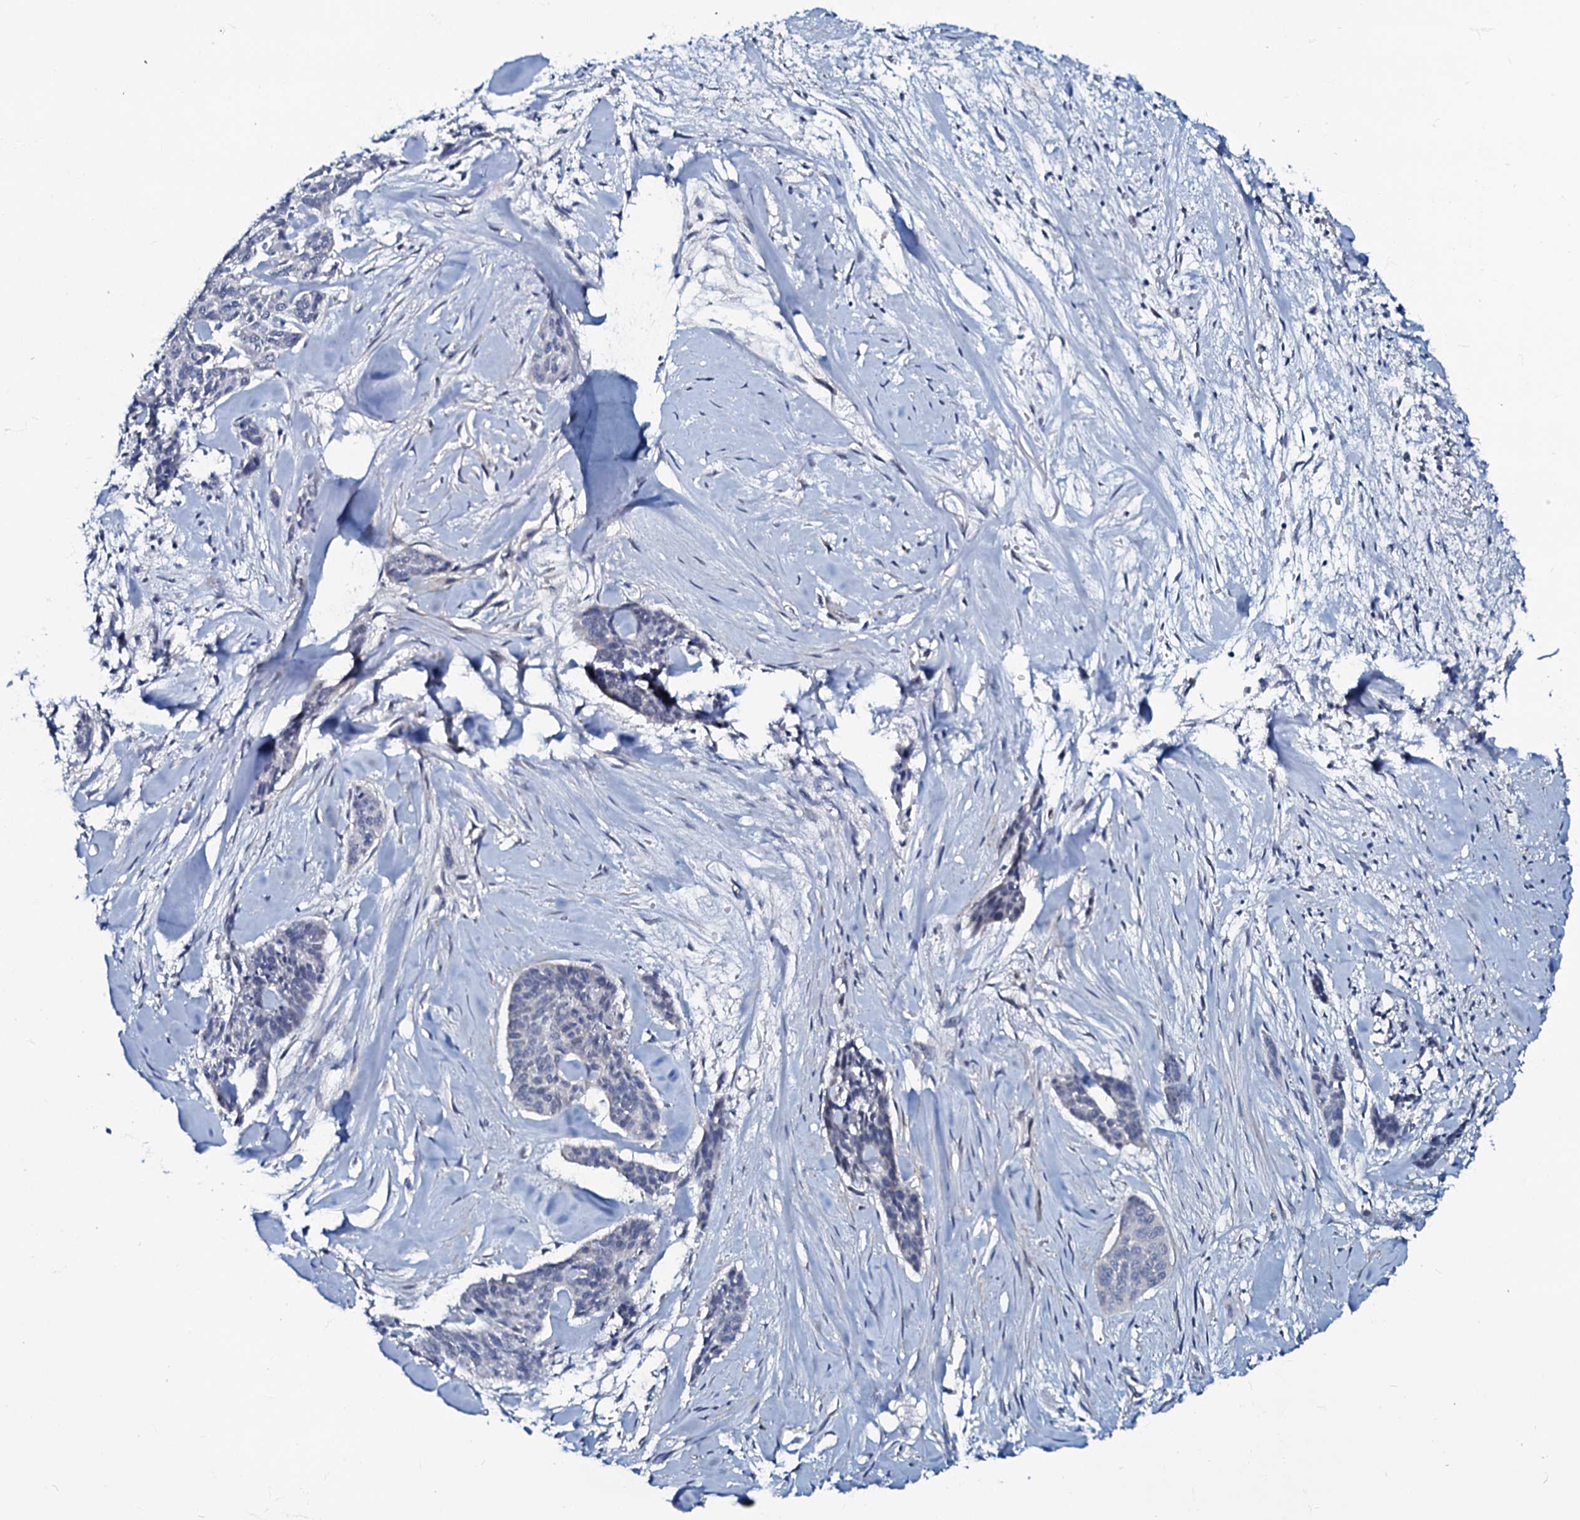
{"staining": {"intensity": "negative", "quantity": "none", "location": "none"}, "tissue": "skin cancer", "cell_type": "Tumor cells", "image_type": "cancer", "snomed": [{"axis": "morphology", "description": "Basal cell carcinoma"}, {"axis": "topography", "description": "Skin"}], "caption": "Basal cell carcinoma (skin) was stained to show a protein in brown. There is no significant positivity in tumor cells.", "gene": "MRPL51", "patient": {"sex": "female", "age": 64}}